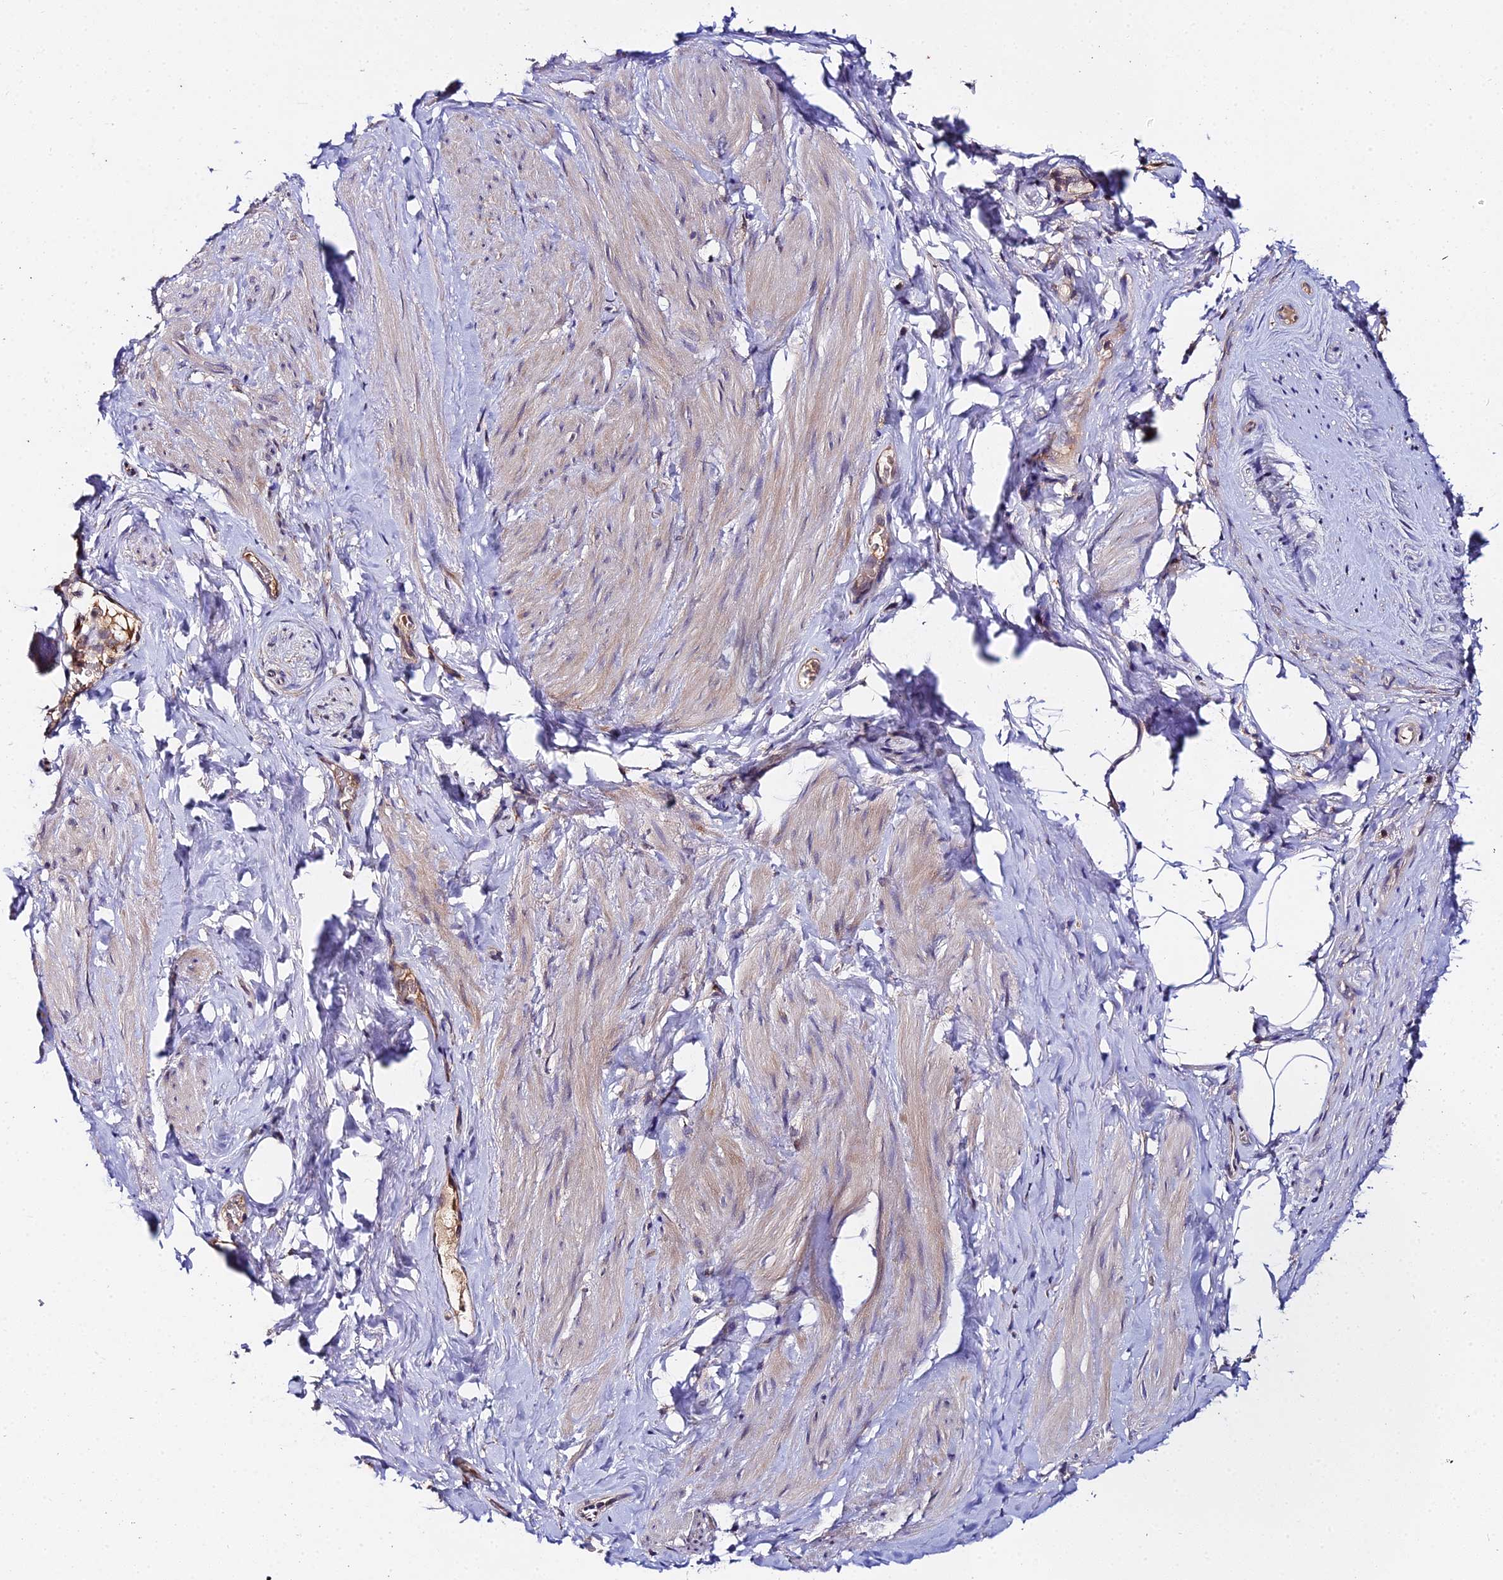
{"staining": {"intensity": "weak", "quantity": "25%-75%", "location": "cytoplasmic/membranous"}, "tissue": "smooth muscle", "cell_type": "Smooth muscle cells", "image_type": "normal", "snomed": [{"axis": "morphology", "description": "Normal tissue, NOS"}, {"axis": "topography", "description": "Smooth muscle"}, {"axis": "topography", "description": "Peripheral nerve tissue"}], "caption": "Immunohistochemical staining of normal human smooth muscle shows weak cytoplasmic/membranous protein staining in approximately 25%-75% of smooth muscle cells. The staining was performed using DAB (3,3'-diaminobenzidine), with brown indicating positive protein expression. Nuclei are stained blue with hematoxylin.", "gene": "ZBED8", "patient": {"sex": "male", "age": 69}}